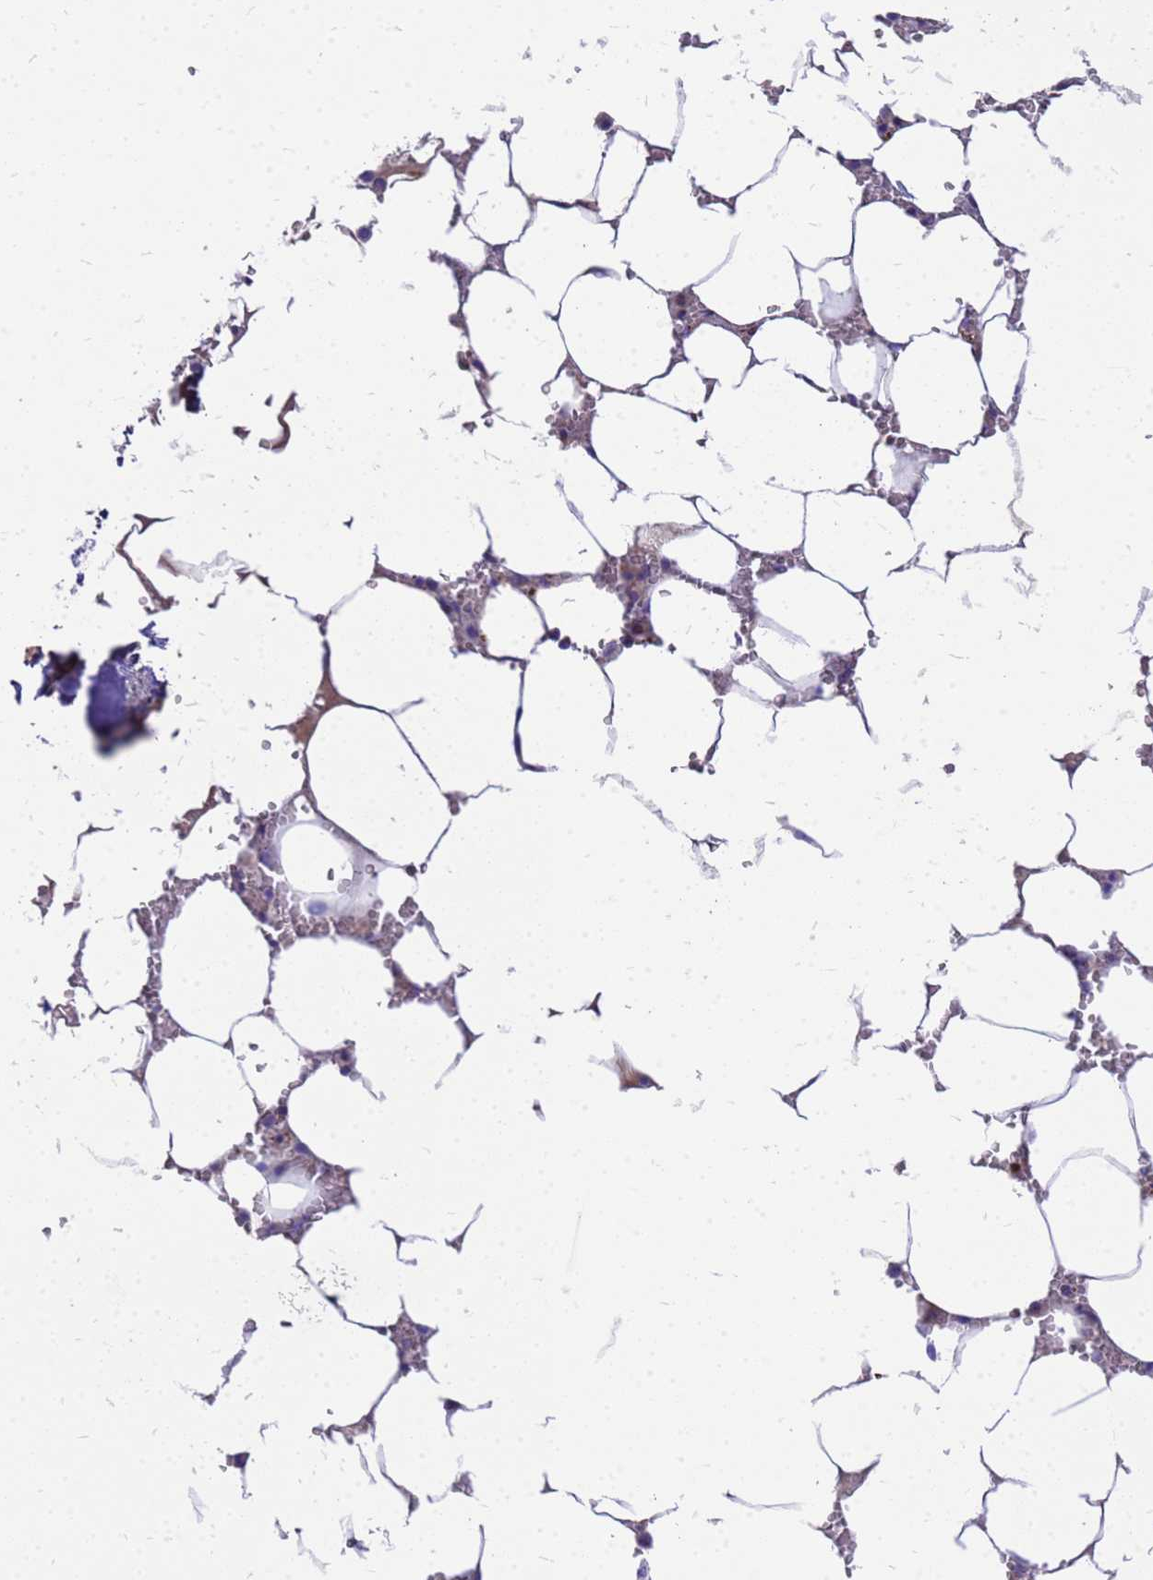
{"staining": {"intensity": "negative", "quantity": "none", "location": "none"}, "tissue": "bone marrow", "cell_type": "Hematopoietic cells", "image_type": "normal", "snomed": [{"axis": "morphology", "description": "Normal tissue, NOS"}, {"axis": "topography", "description": "Bone marrow"}], "caption": "This is a photomicrograph of immunohistochemistry (IHC) staining of unremarkable bone marrow, which shows no staining in hematopoietic cells.", "gene": "POP7", "patient": {"sex": "male", "age": 70}}